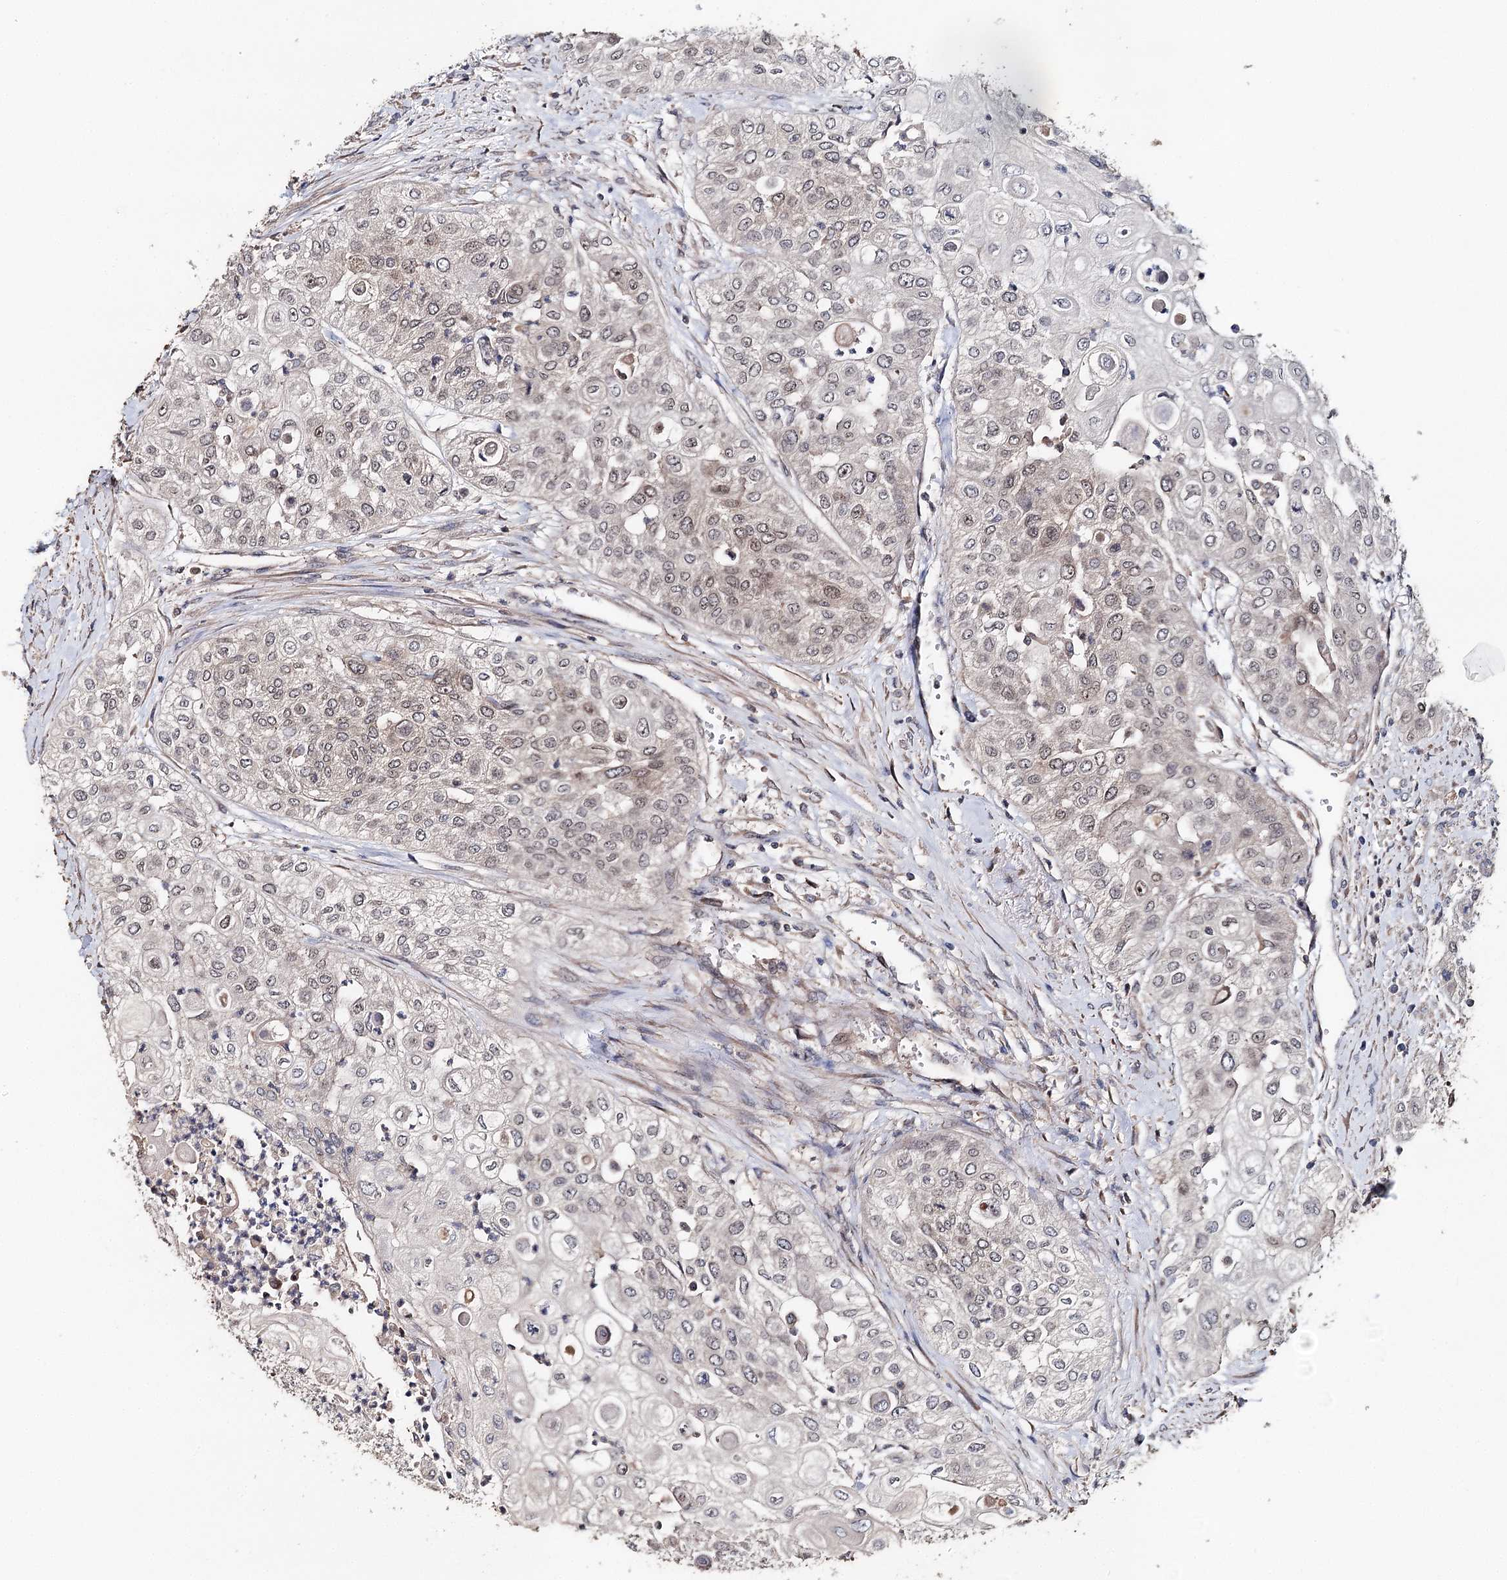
{"staining": {"intensity": "negative", "quantity": "none", "location": "none"}, "tissue": "urothelial cancer", "cell_type": "Tumor cells", "image_type": "cancer", "snomed": [{"axis": "morphology", "description": "Urothelial carcinoma, High grade"}, {"axis": "topography", "description": "Urinary bladder"}], "caption": "The micrograph demonstrates no staining of tumor cells in high-grade urothelial carcinoma. The staining is performed using DAB (3,3'-diaminobenzidine) brown chromogen with nuclei counter-stained in using hematoxylin.", "gene": "NOPCHAP1", "patient": {"sex": "female", "age": 79}}